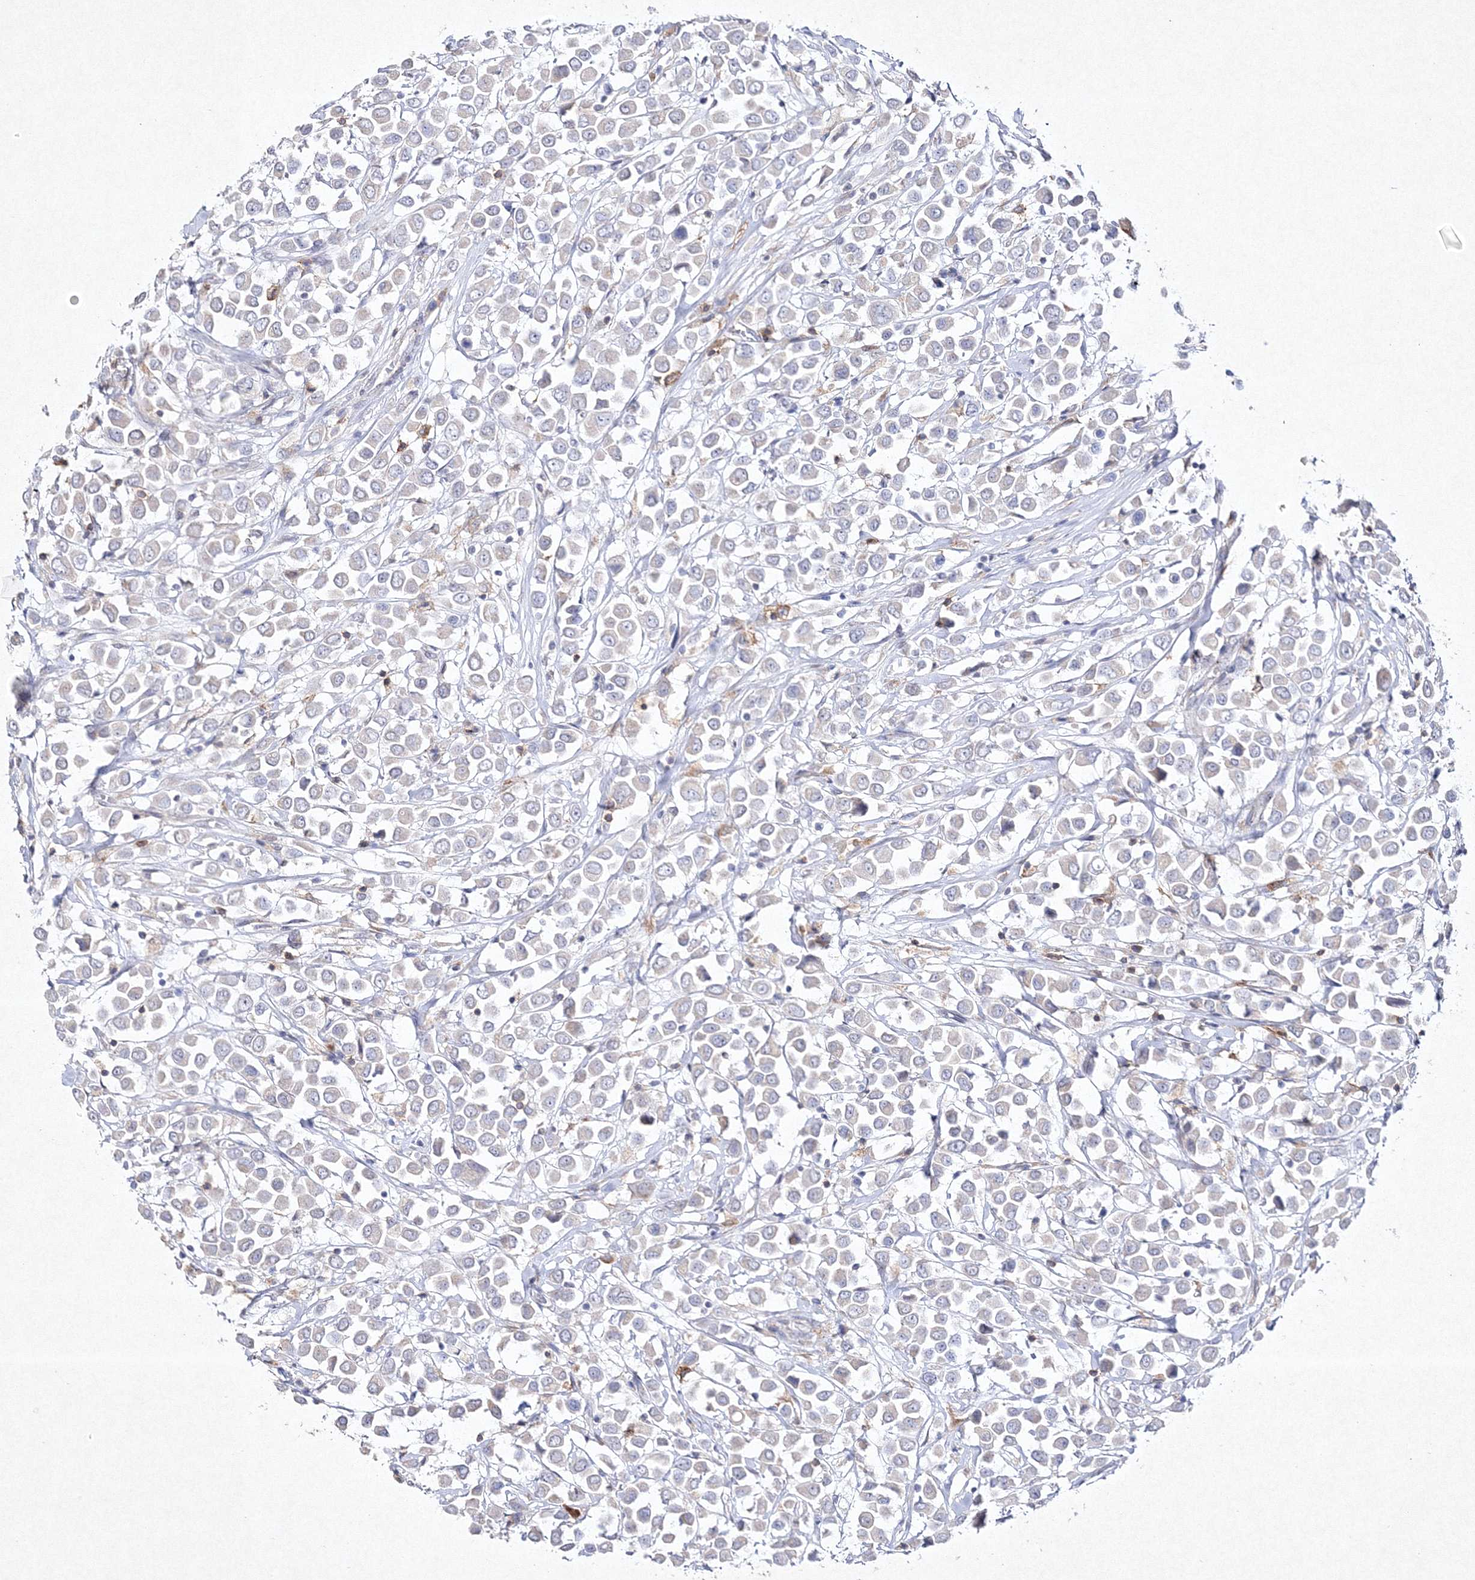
{"staining": {"intensity": "negative", "quantity": "none", "location": "none"}, "tissue": "breast cancer", "cell_type": "Tumor cells", "image_type": "cancer", "snomed": [{"axis": "morphology", "description": "Duct carcinoma"}, {"axis": "topography", "description": "Breast"}], "caption": "This is an IHC histopathology image of breast cancer. There is no positivity in tumor cells.", "gene": "HCST", "patient": {"sex": "female", "age": 61}}